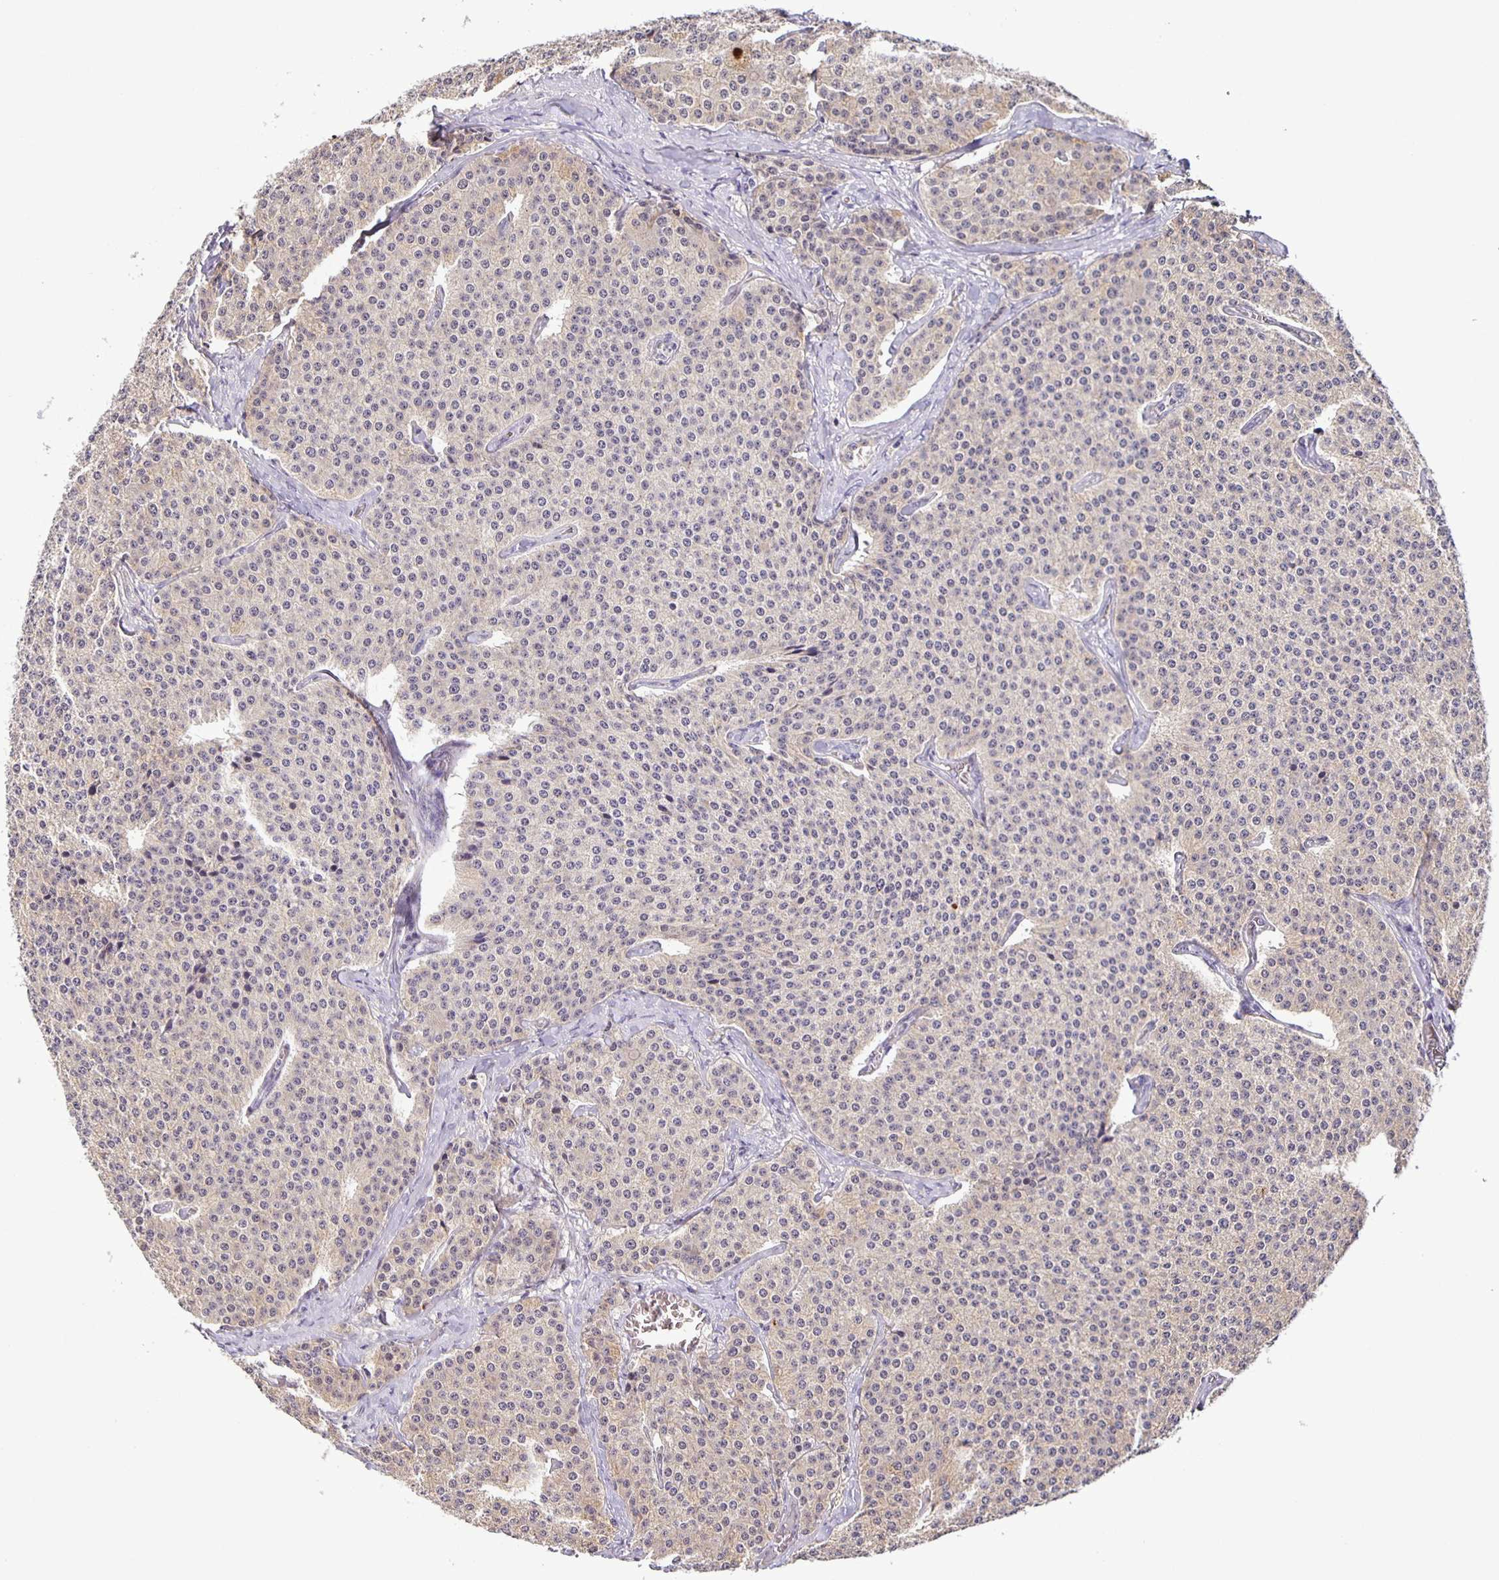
{"staining": {"intensity": "weak", "quantity": "25%-75%", "location": "cytoplasmic/membranous"}, "tissue": "carcinoid", "cell_type": "Tumor cells", "image_type": "cancer", "snomed": [{"axis": "morphology", "description": "Carcinoid, malignant, NOS"}, {"axis": "topography", "description": "Small intestine"}], "caption": "This photomicrograph reveals carcinoid stained with IHC to label a protein in brown. The cytoplasmic/membranous of tumor cells show weak positivity for the protein. Nuclei are counter-stained blue.", "gene": "JMJD4", "patient": {"sex": "female", "age": 64}}